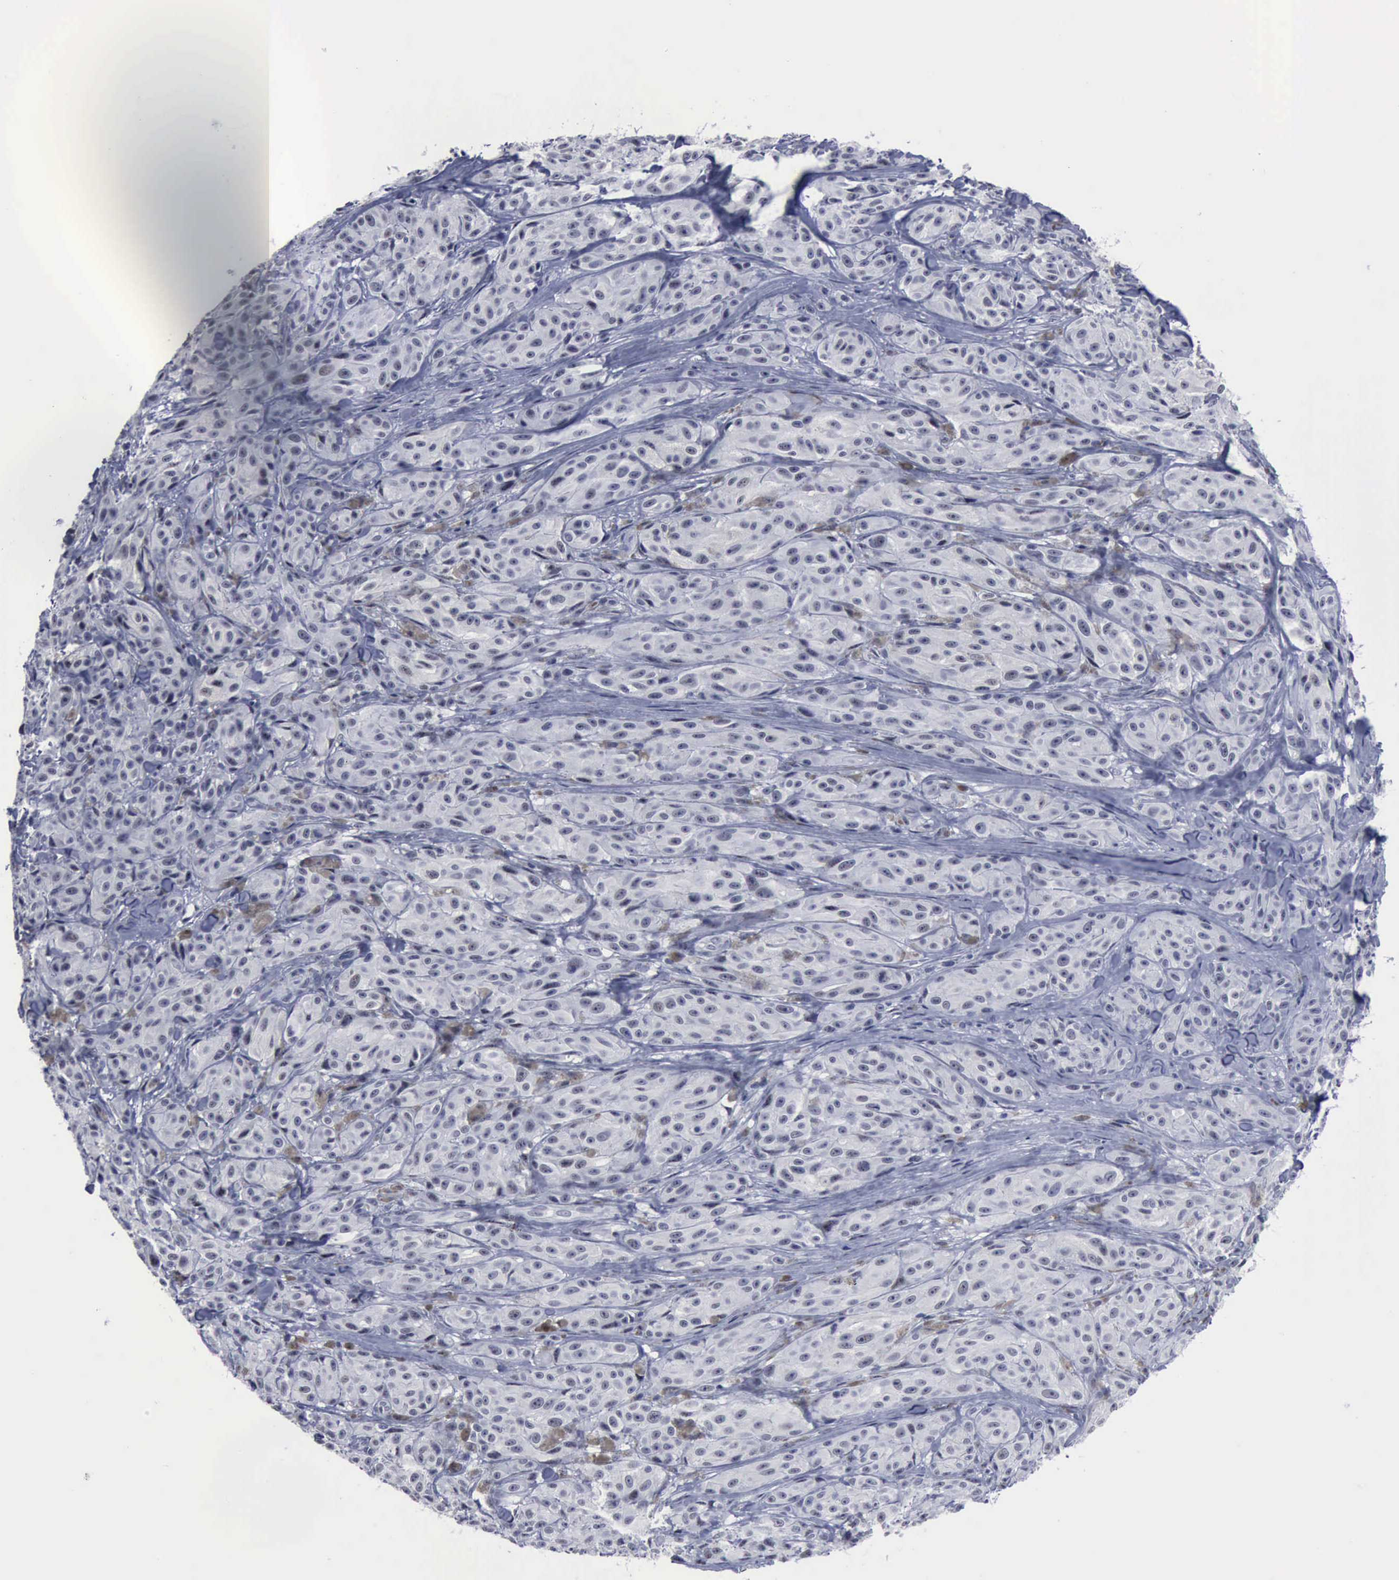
{"staining": {"intensity": "negative", "quantity": "none", "location": "none"}, "tissue": "melanoma", "cell_type": "Tumor cells", "image_type": "cancer", "snomed": [{"axis": "morphology", "description": "Malignant melanoma, NOS"}, {"axis": "topography", "description": "Skin"}], "caption": "DAB (3,3'-diaminobenzidine) immunohistochemical staining of melanoma shows no significant positivity in tumor cells.", "gene": "BRD1", "patient": {"sex": "male", "age": 56}}